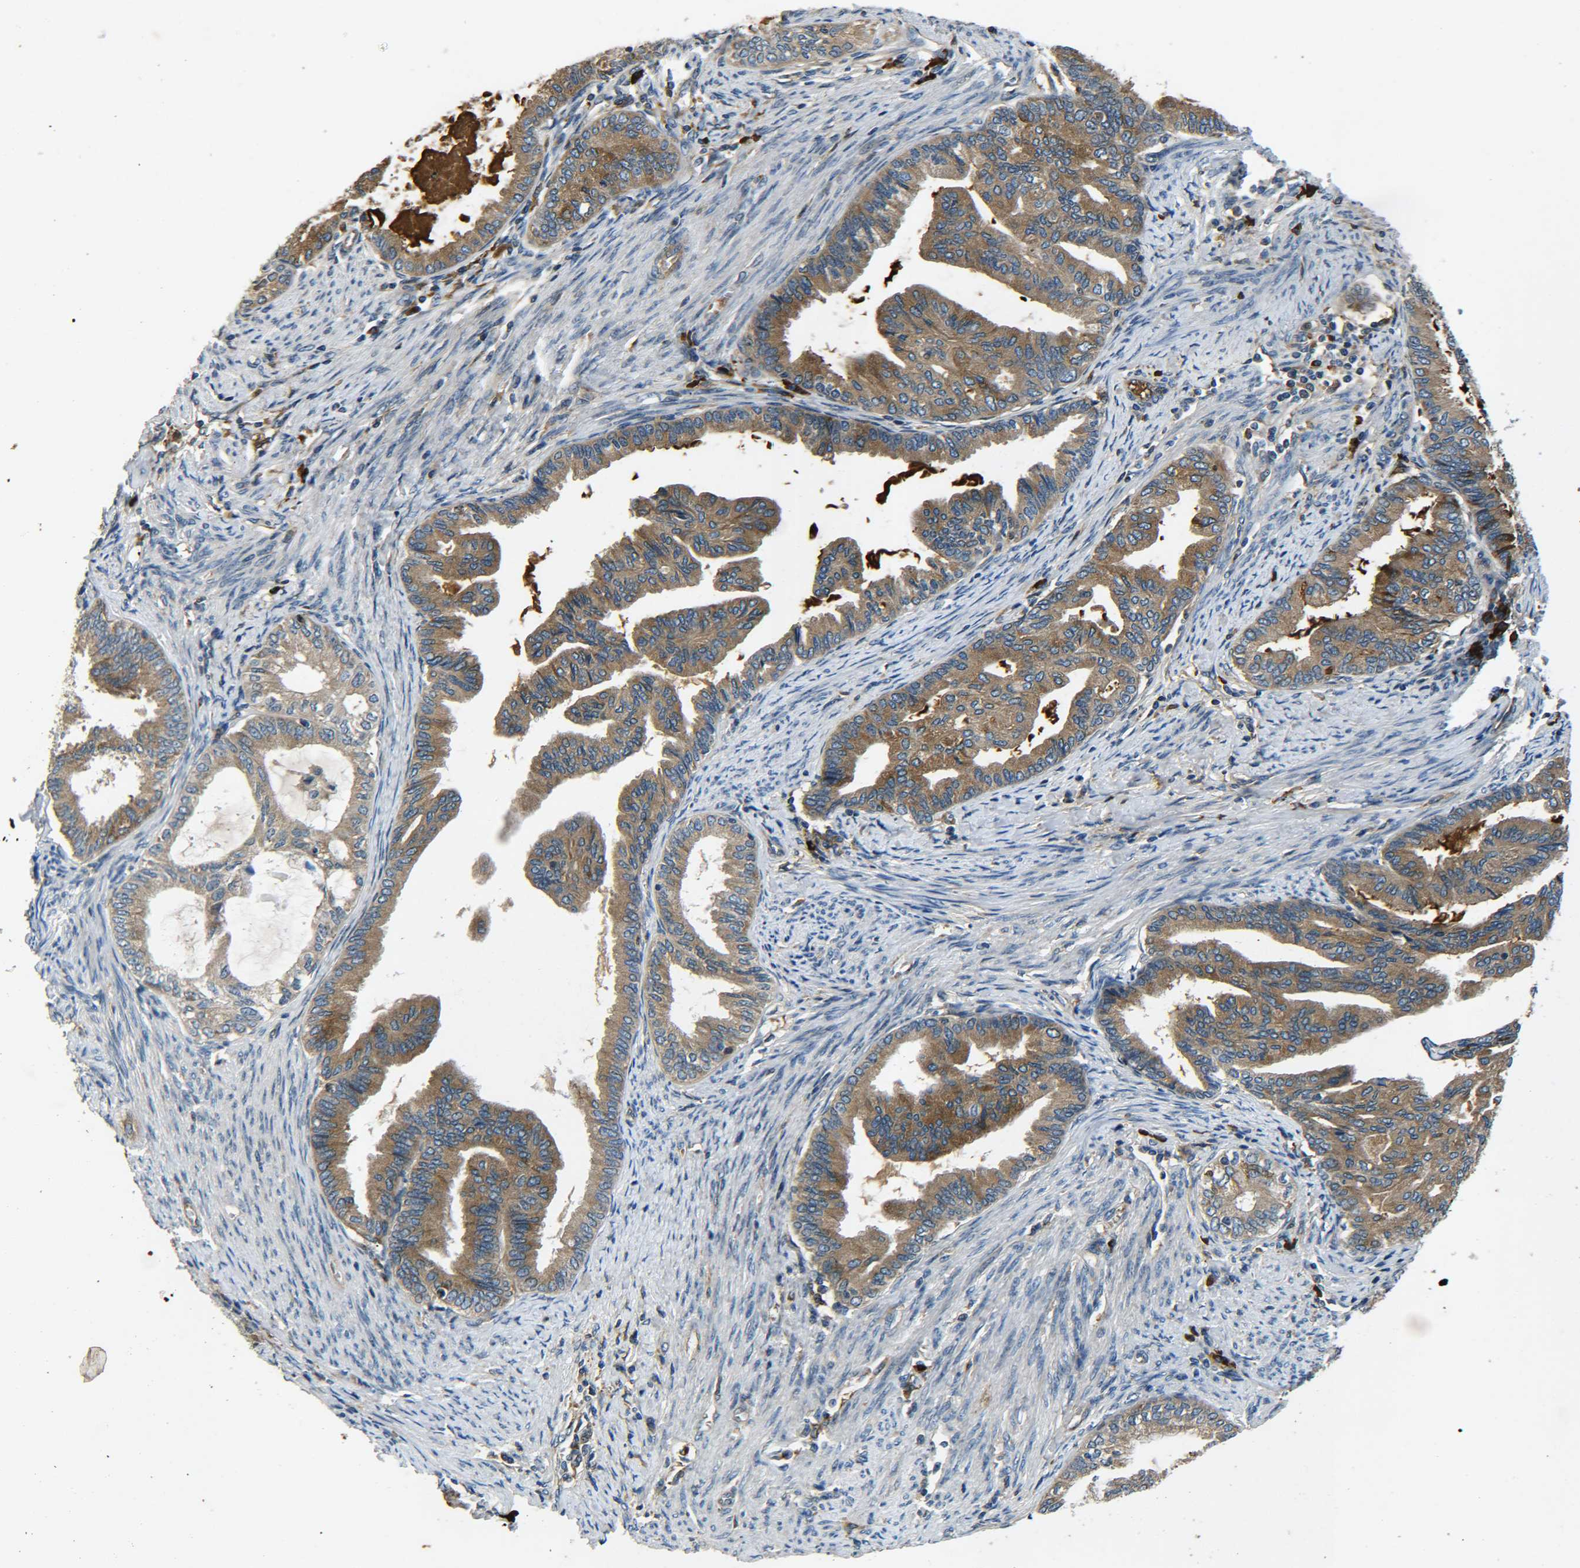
{"staining": {"intensity": "moderate", "quantity": ">75%", "location": "cytoplasmic/membranous"}, "tissue": "endometrial cancer", "cell_type": "Tumor cells", "image_type": "cancer", "snomed": [{"axis": "morphology", "description": "Adenocarcinoma, NOS"}, {"axis": "topography", "description": "Endometrium"}], "caption": "Immunohistochemical staining of human endometrial adenocarcinoma demonstrates moderate cytoplasmic/membranous protein expression in approximately >75% of tumor cells. Ihc stains the protein of interest in brown and the nuclei are stained blue.", "gene": "RAB1B", "patient": {"sex": "female", "age": 86}}